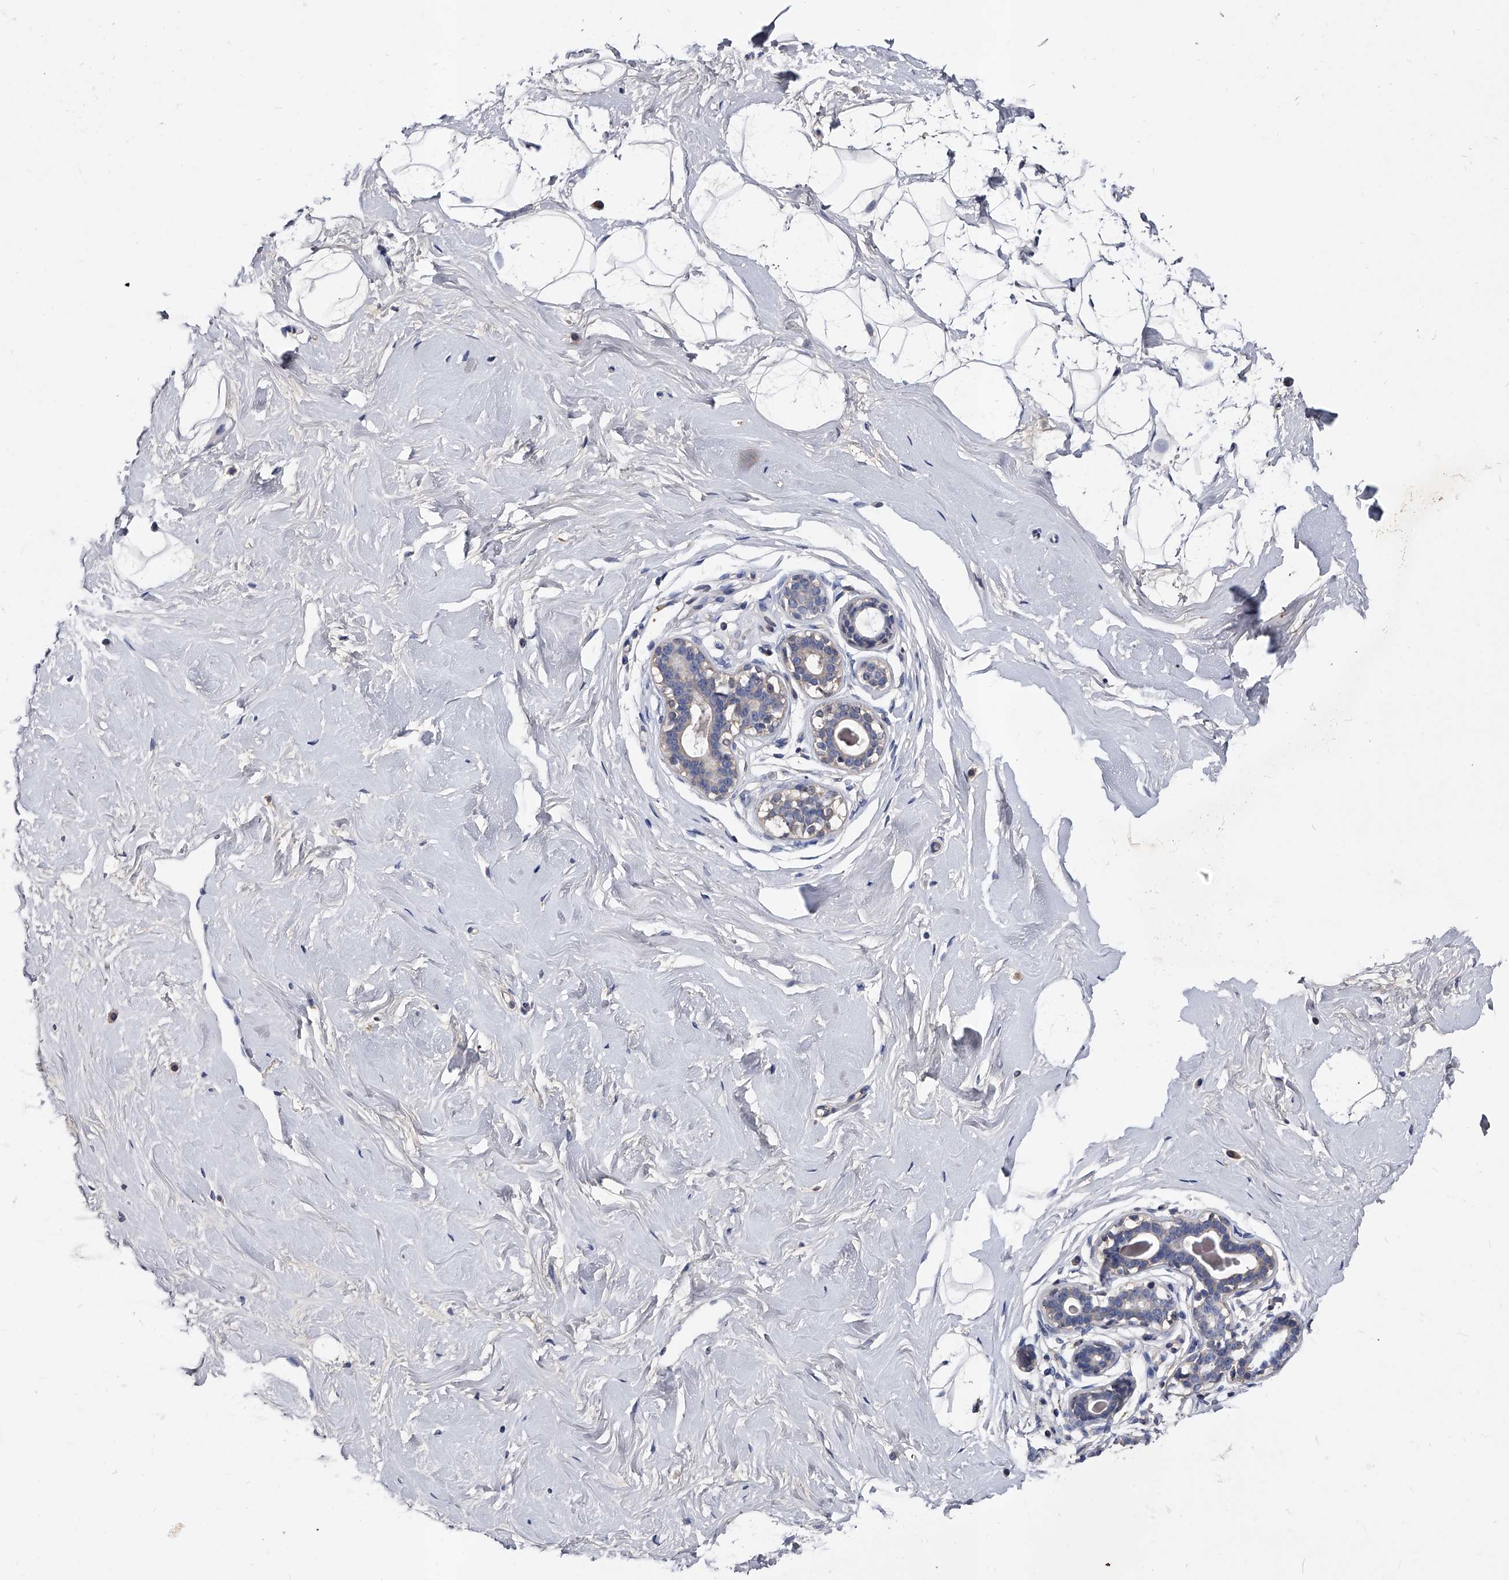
{"staining": {"intensity": "negative", "quantity": "none", "location": "none"}, "tissue": "breast", "cell_type": "Adipocytes", "image_type": "normal", "snomed": [{"axis": "morphology", "description": "Normal tissue, NOS"}, {"axis": "morphology", "description": "Adenoma, NOS"}, {"axis": "topography", "description": "Breast"}], "caption": "Immunohistochemistry image of unremarkable breast: breast stained with DAB demonstrates no significant protein positivity in adipocytes.", "gene": "EFCAB7", "patient": {"sex": "female", "age": 23}}